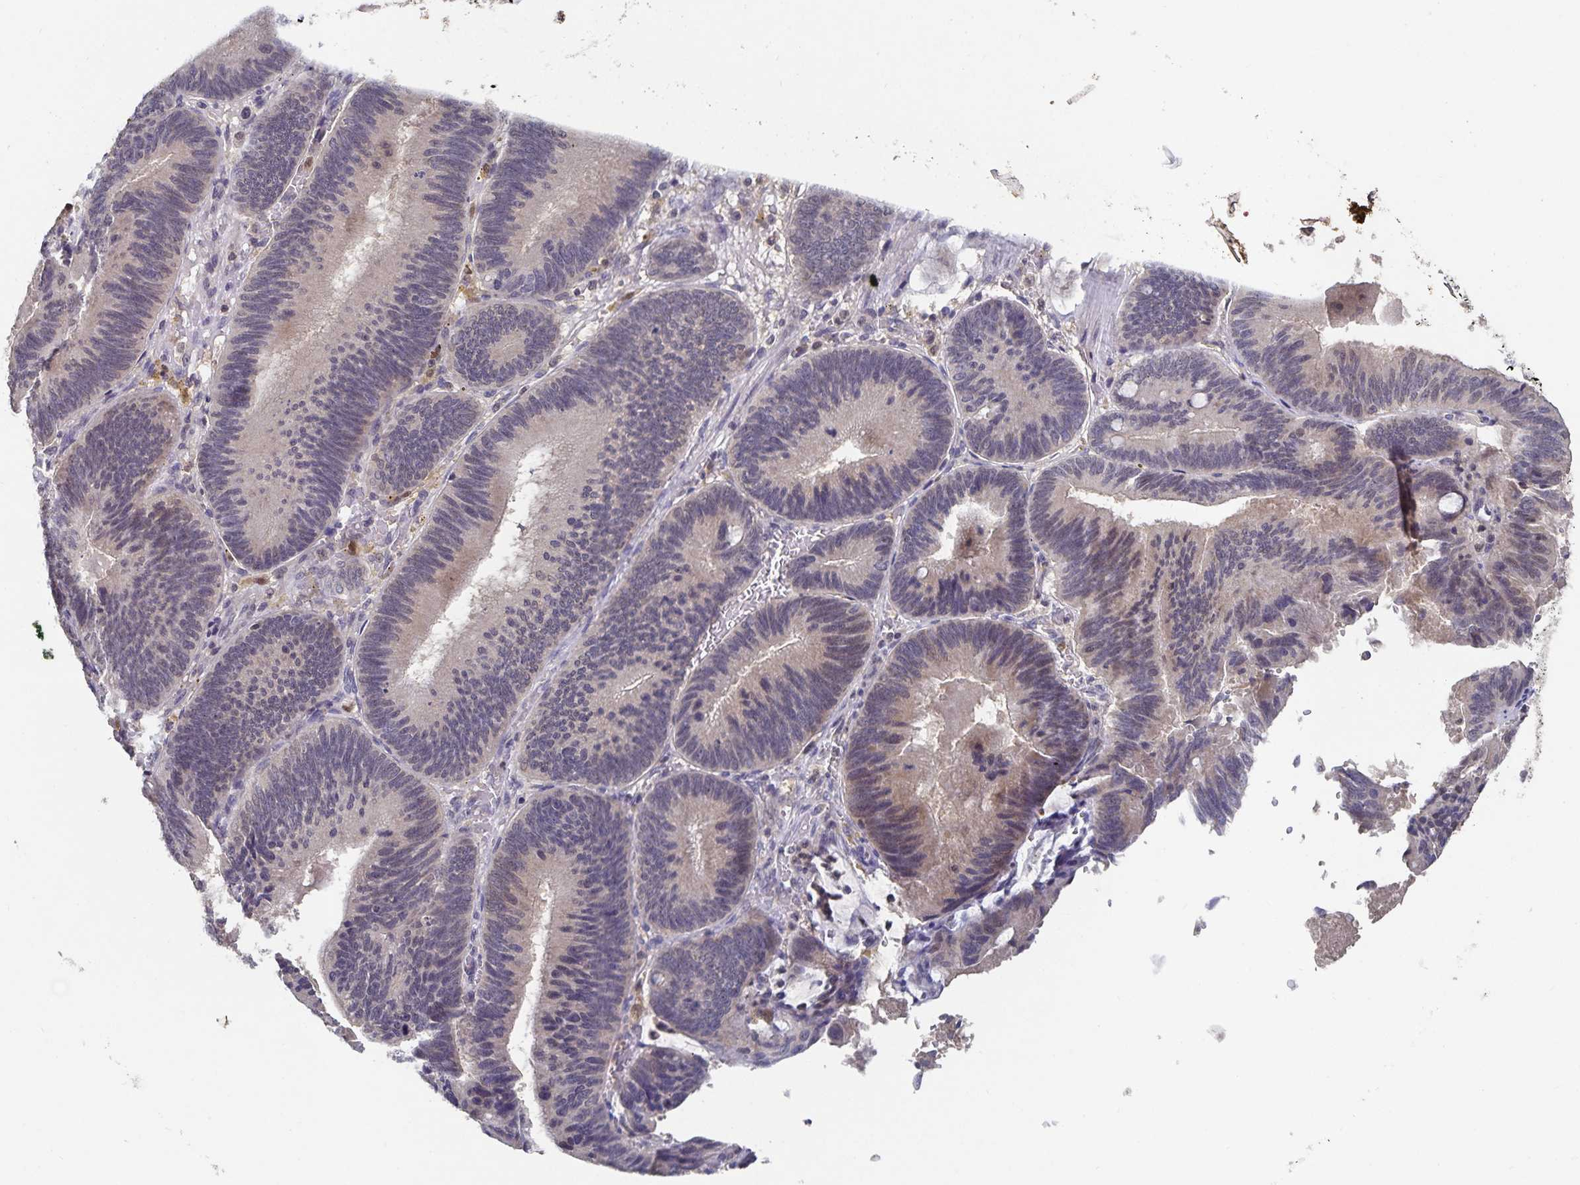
{"staining": {"intensity": "negative", "quantity": "none", "location": "none"}, "tissue": "pancreatic cancer", "cell_type": "Tumor cells", "image_type": "cancer", "snomed": [{"axis": "morphology", "description": "Adenocarcinoma, NOS"}, {"axis": "topography", "description": "Pancreas"}], "caption": "Histopathology image shows no protein positivity in tumor cells of pancreatic cancer (adenocarcinoma) tissue.", "gene": "HEPN1", "patient": {"sex": "male", "age": 82}}